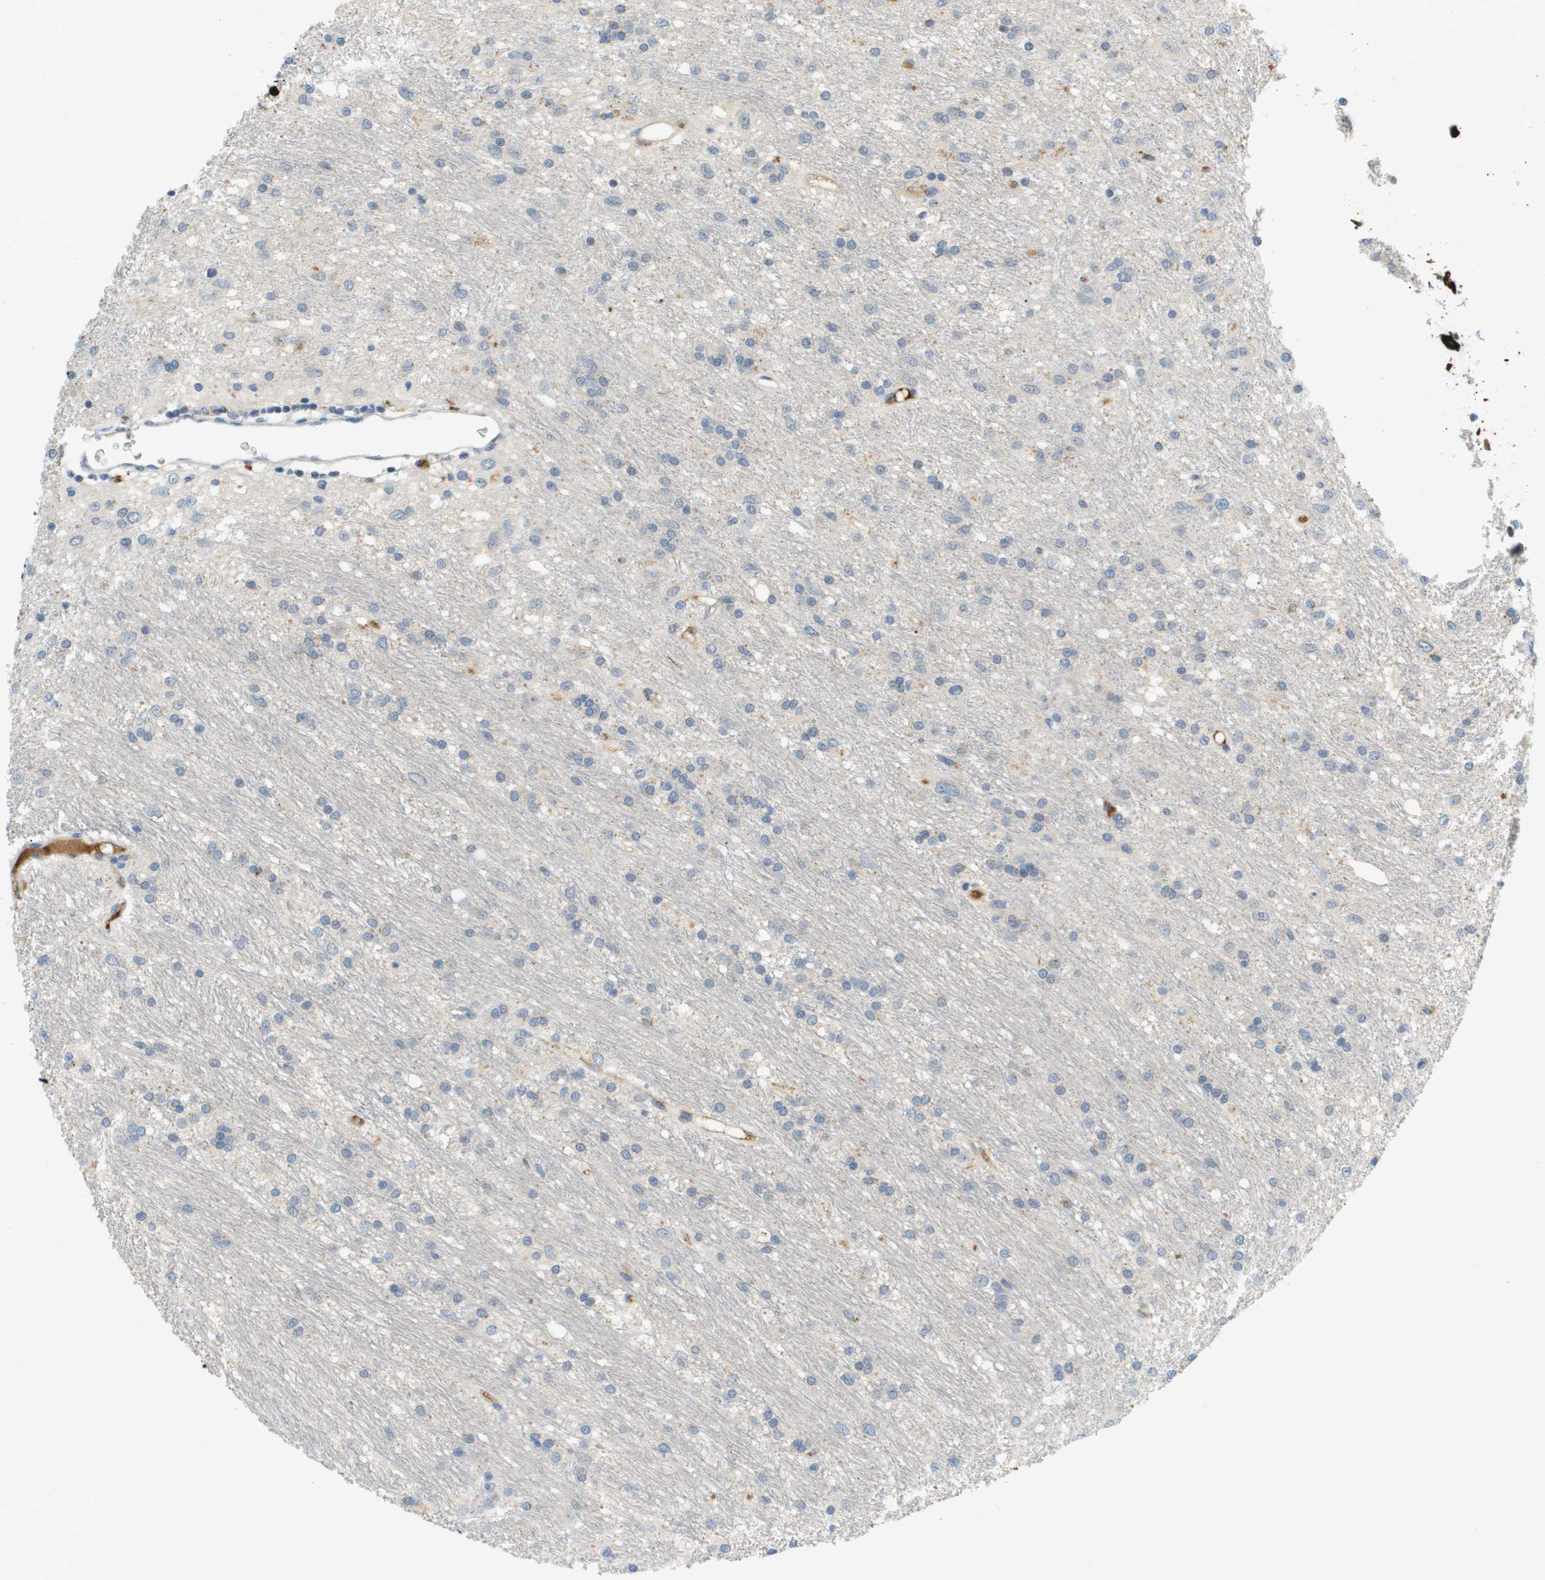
{"staining": {"intensity": "negative", "quantity": "none", "location": "none"}, "tissue": "glioma", "cell_type": "Tumor cells", "image_type": "cancer", "snomed": [{"axis": "morphology", "description": "Glioma, malignant, Low grade"}, {"axis": "topography", "description": "Brain"}], "caption": "Immunohistochemical staining of human malignant glioma (low-grade) shows no significant expression in tumor cells.", "gene": "VTN", "patient": {"sex": "male", "age": 77}}